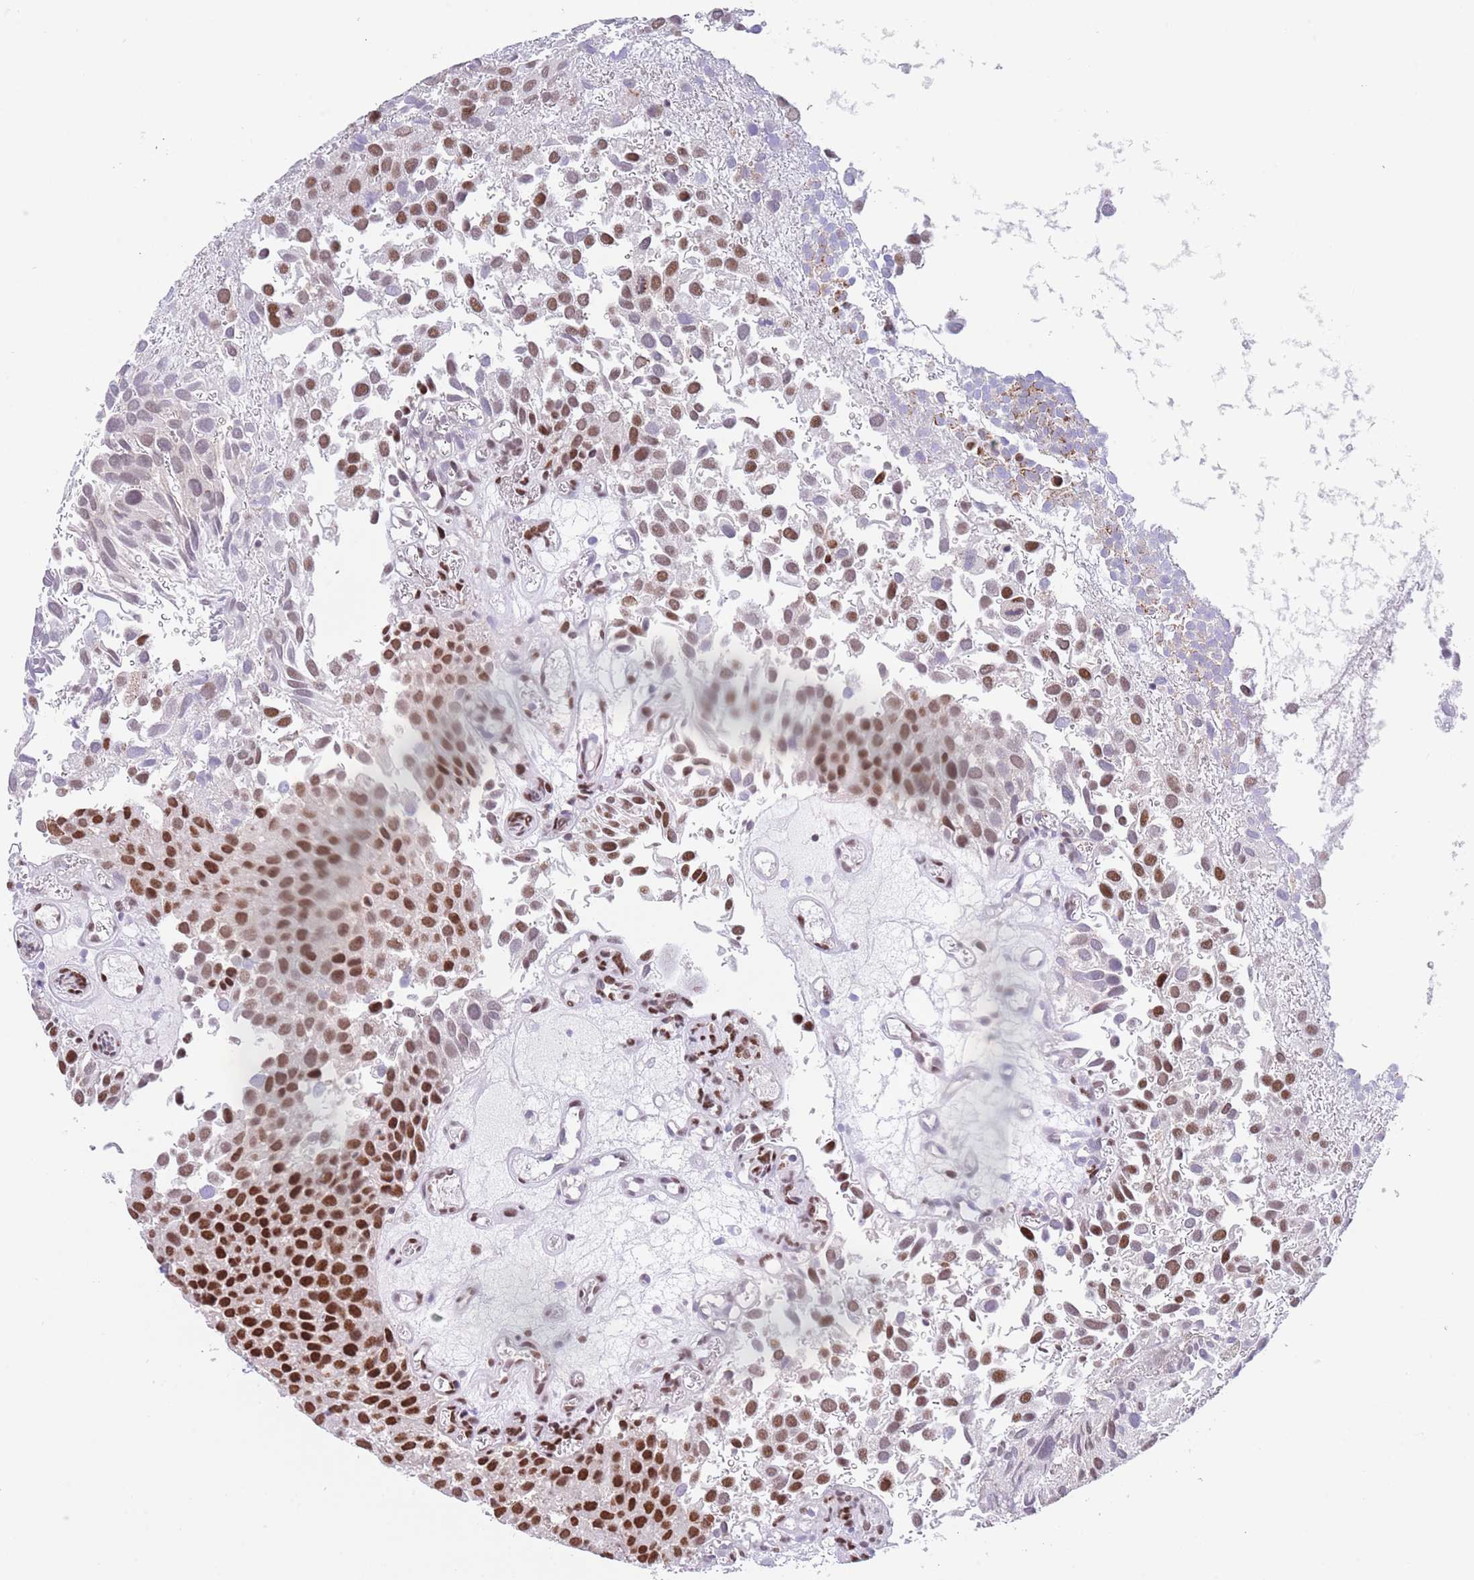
{"staining": {"intensity": "strong", "quantity": ">75%", "location": "nuclear"}, "tissue": "urothelial cancer", "cell_type": "Tumor cells", "image_type": "cancer", "snomed": [{"axis": "morphology", "description": "Urothelial carcinoma, Low grade"}, {"axis": "topography", "description": "Urinary bladder"}], "caption": "This micrograph reveals immunohistochemistry (IHC) staining of urothelial carcinoma (low-grade), with high strong nuclear staining in about >75% of tumor cells.", "gene": "ZNF382", "patient": {"sex": "male", "age": 88}}